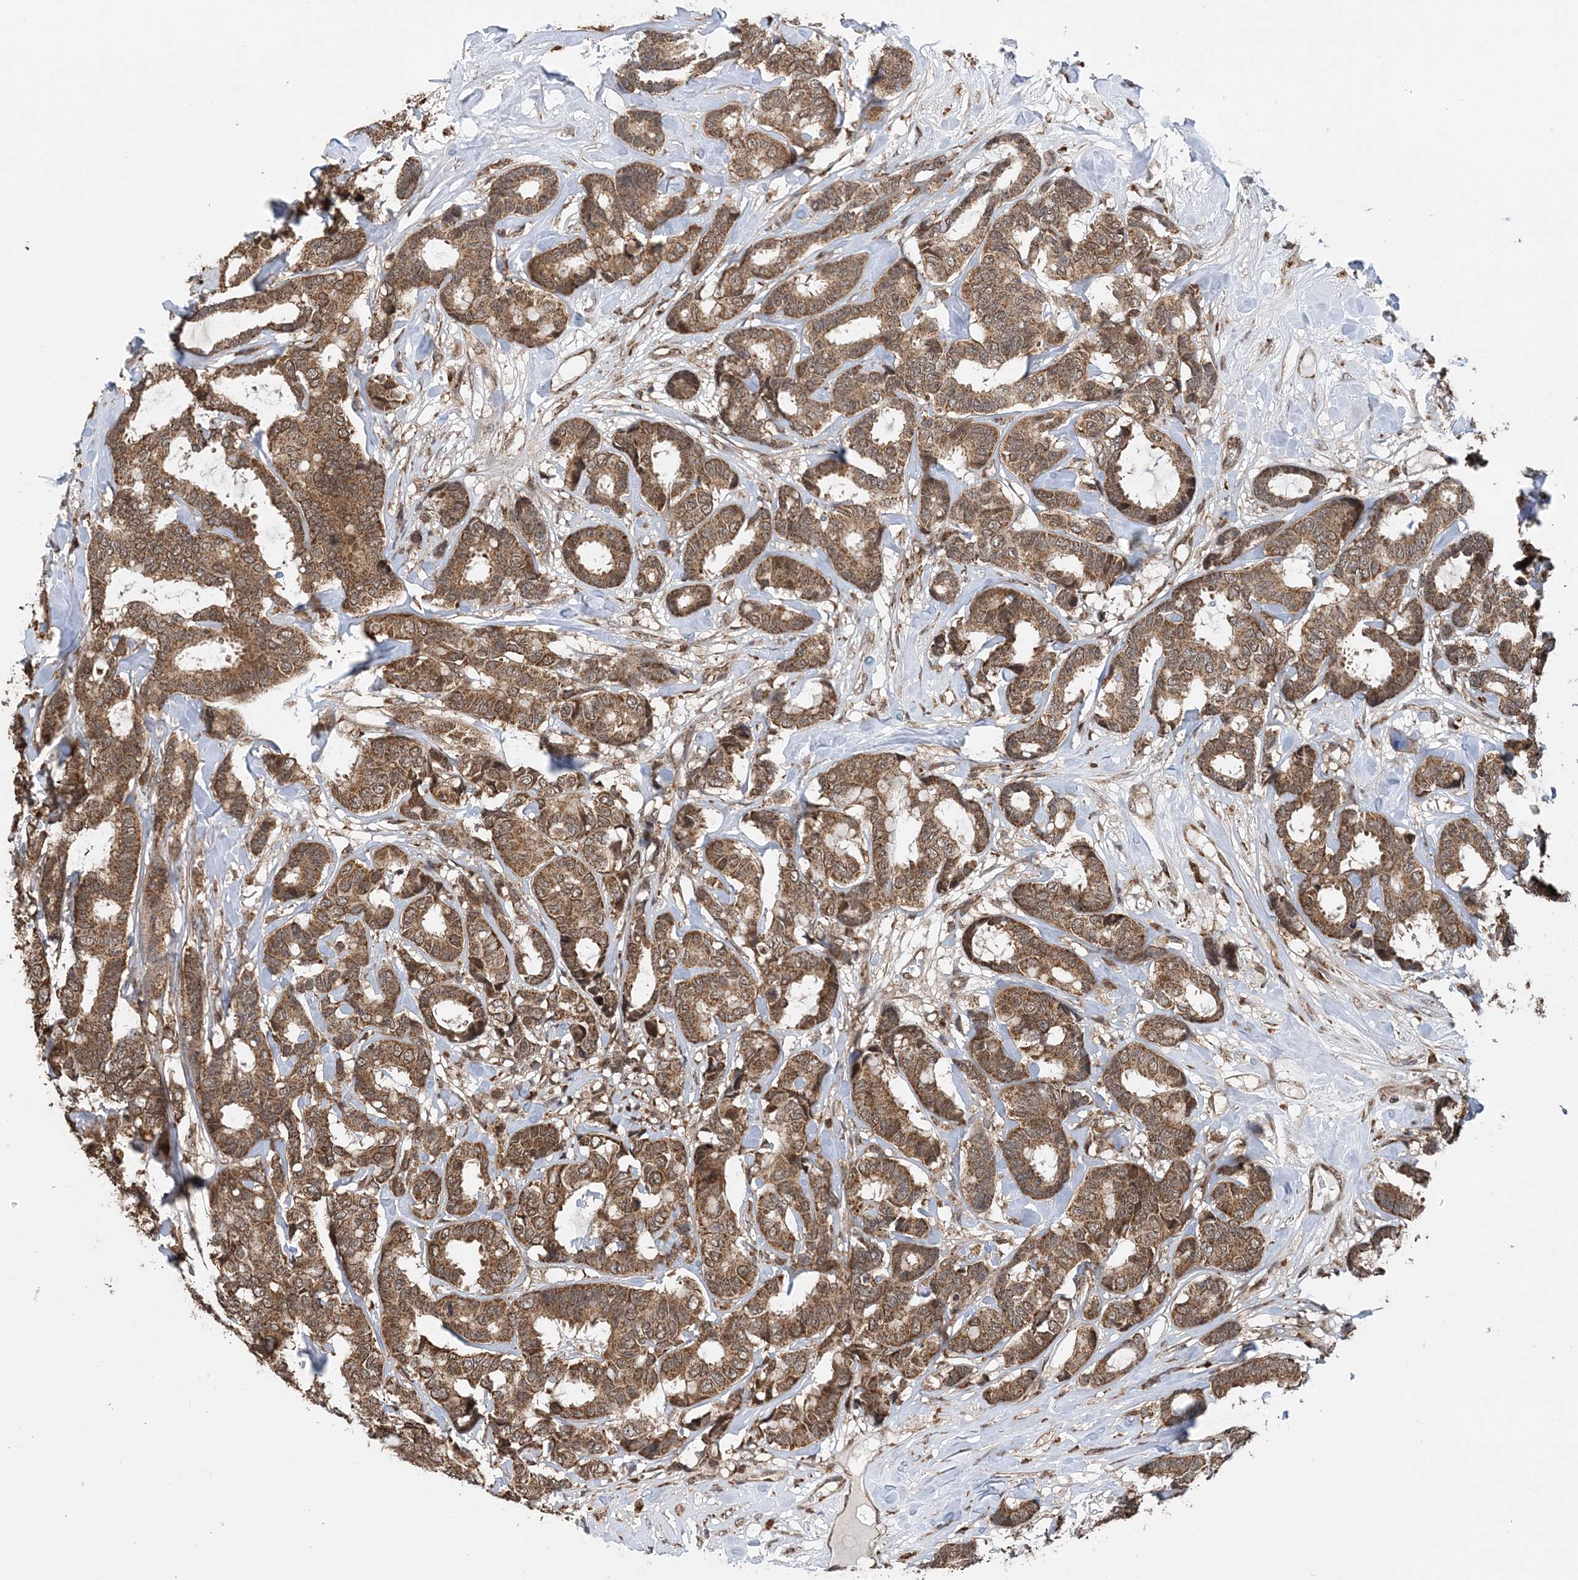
{"staining": {"intensity": "moderate", "quantity": ">75%", "location": "cytoplasmic/membranous"}, "tissue": "breast cancer", "cell_type": "Tumor cells", "image_type": "cancer", "snomed": [{"axis": "morphology", "description": "Duct carcinoma"}, {"axis": "topography", "description": "Breast"}], "caption": "A histopathology image of human breast cancer stained for a protein shows moderate cytoplasmic/membranous brown staining in tumor cells. (DAB = brown stain, brightfield microscopy at high magnification).", "gene": "PCBP1", "patient": {"sex": "female", "age": 87}}